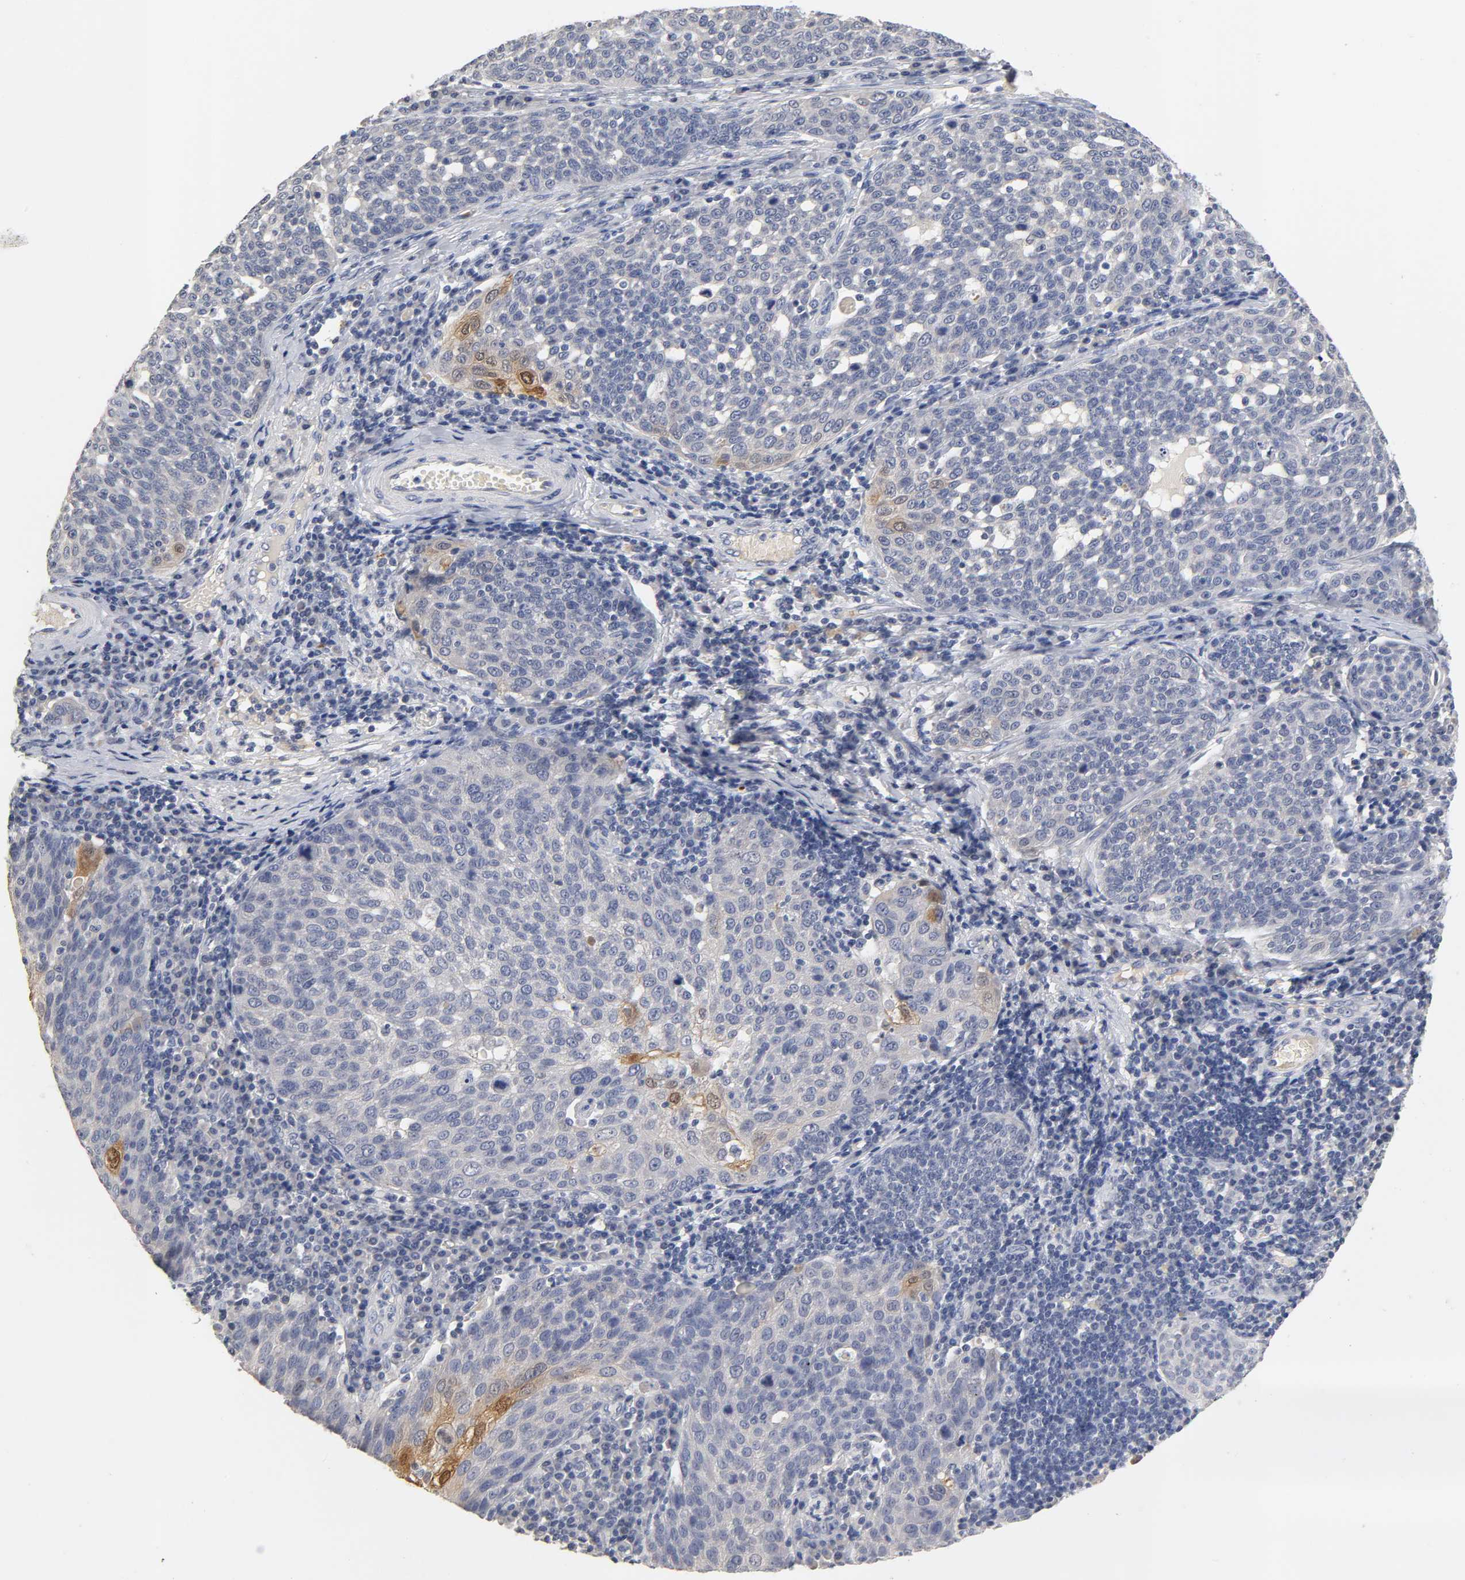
{"staining": {"intensity": "moderate", "quantity": "<25%", "location": "cytoplasmic/membranous,nuclear"}, "tissue": "cervical cancer", "cell_type": "Tumor cells", "image_type": "cancer", "snomed": [{"axis": "morphology", "description": "Squamous cell carcinoma, NOS"}, {"axis": "topography", "description": "Cervix"}], "caption": "The immunohistochemical stain labels moderate cytoplasmic/membranous and nuclear positivity in tumor cells of cervical cancer tissue. Immunohistochemistry stains the protein of interest in brown and the nuclei are stained blue.", "gene": "OVOL1", "patient": {"sex": "female", "age": 34}}